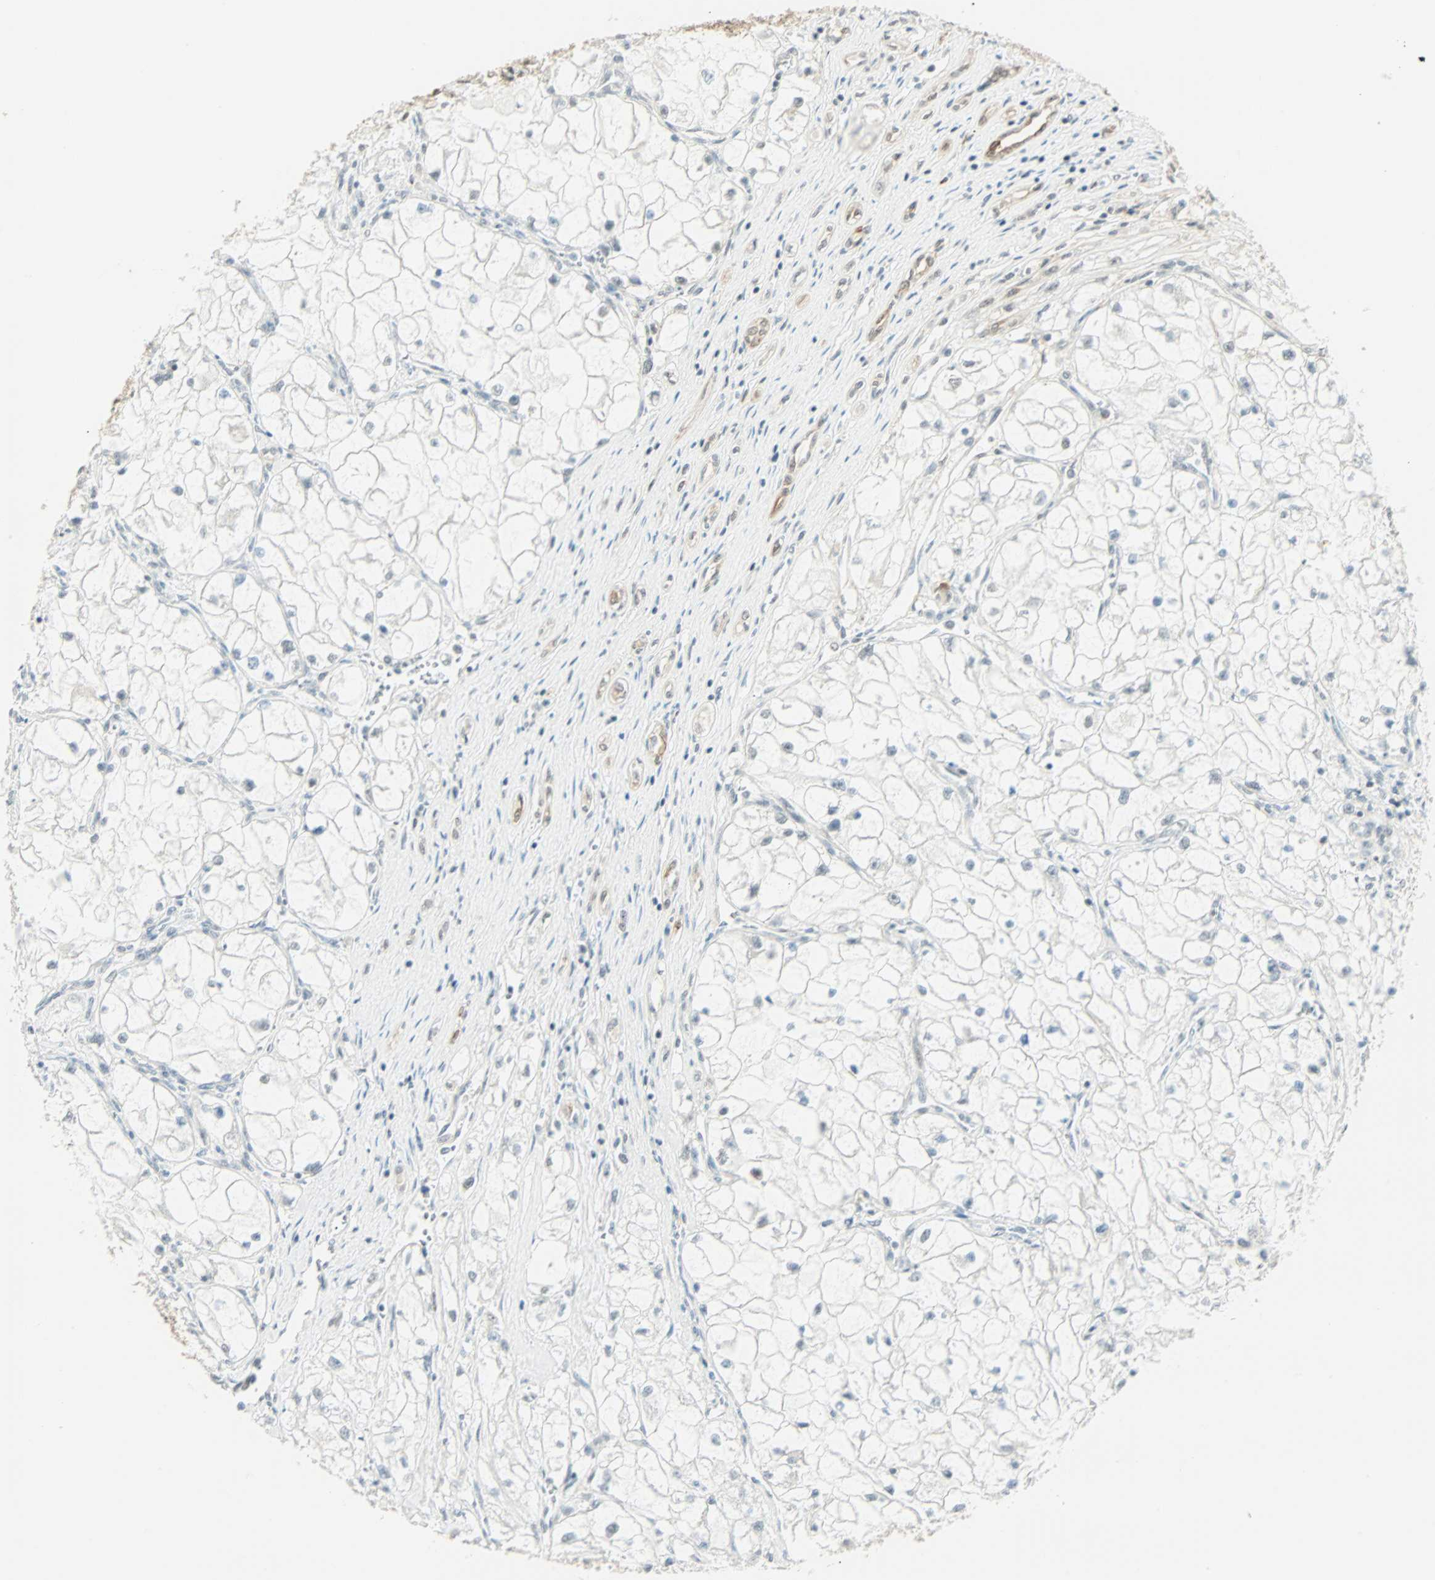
{"staining": {"intensity": "negative", "quantity": "none", "location": "none"}, "tissue": "renal cancer", "cell_type": "Tumor cells", "image_type": "cancer", "snomed": [{"axis": "morphology", "description": "Adenocarcinoma, NOS"}, {"axis": "topography", "description": "Kidney"}], "caption": "An image of renal cancer stained for a protein reveals no brown staining in tumor cells. (DAB (3,3'-diaminobenzidine) immunohistochemistry visualized using brightfield microscopy, high magnification).", "gene": "NELFE", "patient": {"sex": "female", "age": 70}}